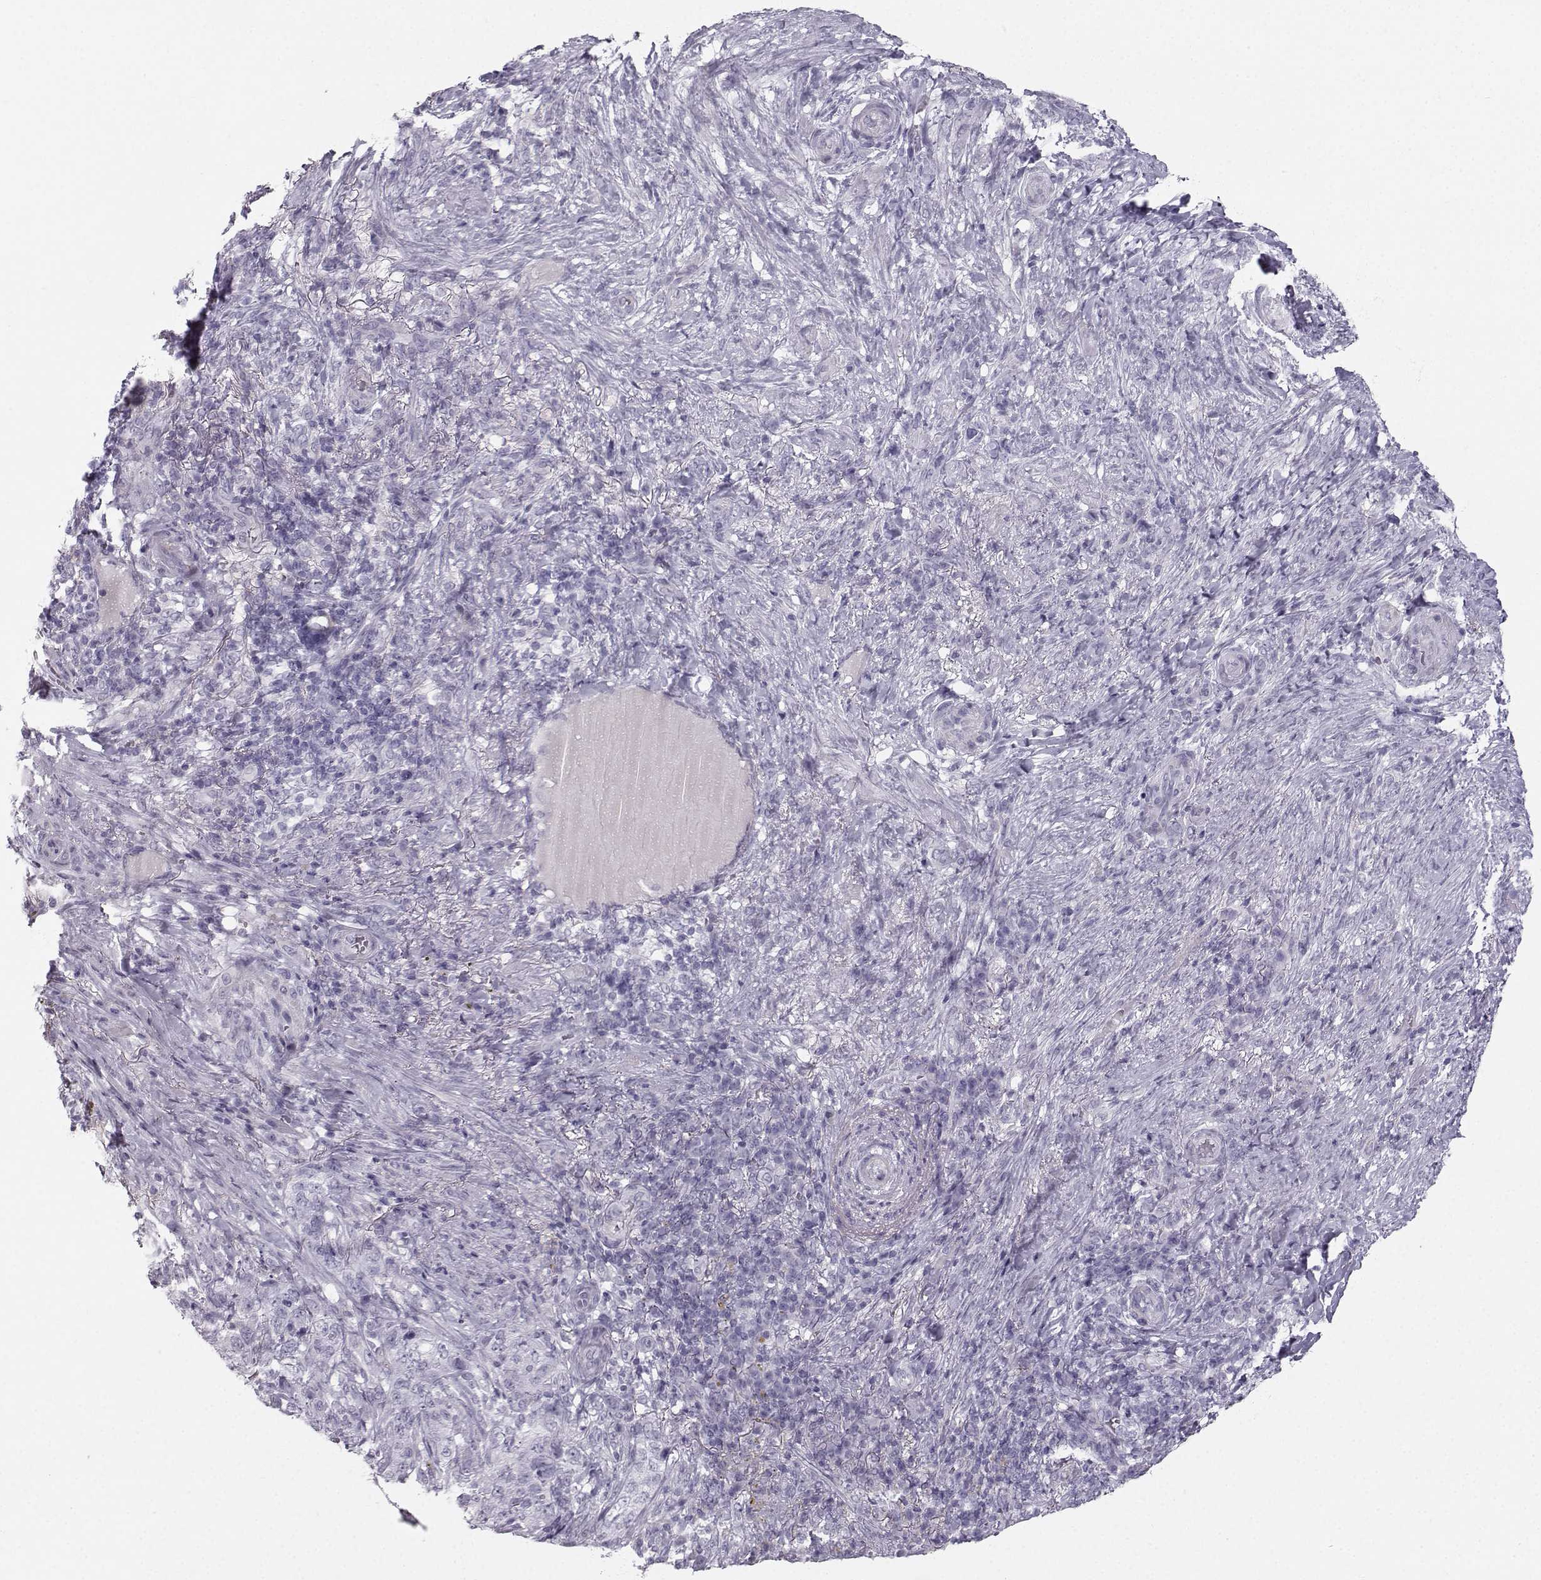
{"staining": {"intensity": "negative", "quantity": "none", "location": "none"}, "tissue": "skin cancer", "cell_type": "Tumor cells", "image_type": "cancer", "snomed": [{"axis": "morphology", "description": "Basal cell carcinoma"}, {"axis": "topography", "description": "Skin"}], "caption": "Histopathology image shows no significant protein staining in tumor cells of basal cell carcinoma (skin). (Stains: DAB immunohistochemistry (IHC) with hematoxylin counter stain, Microscopy: brightfield microscopy at high magnification).", "gene": "CASR", "patient": {"sex": "female", "age": 69}}